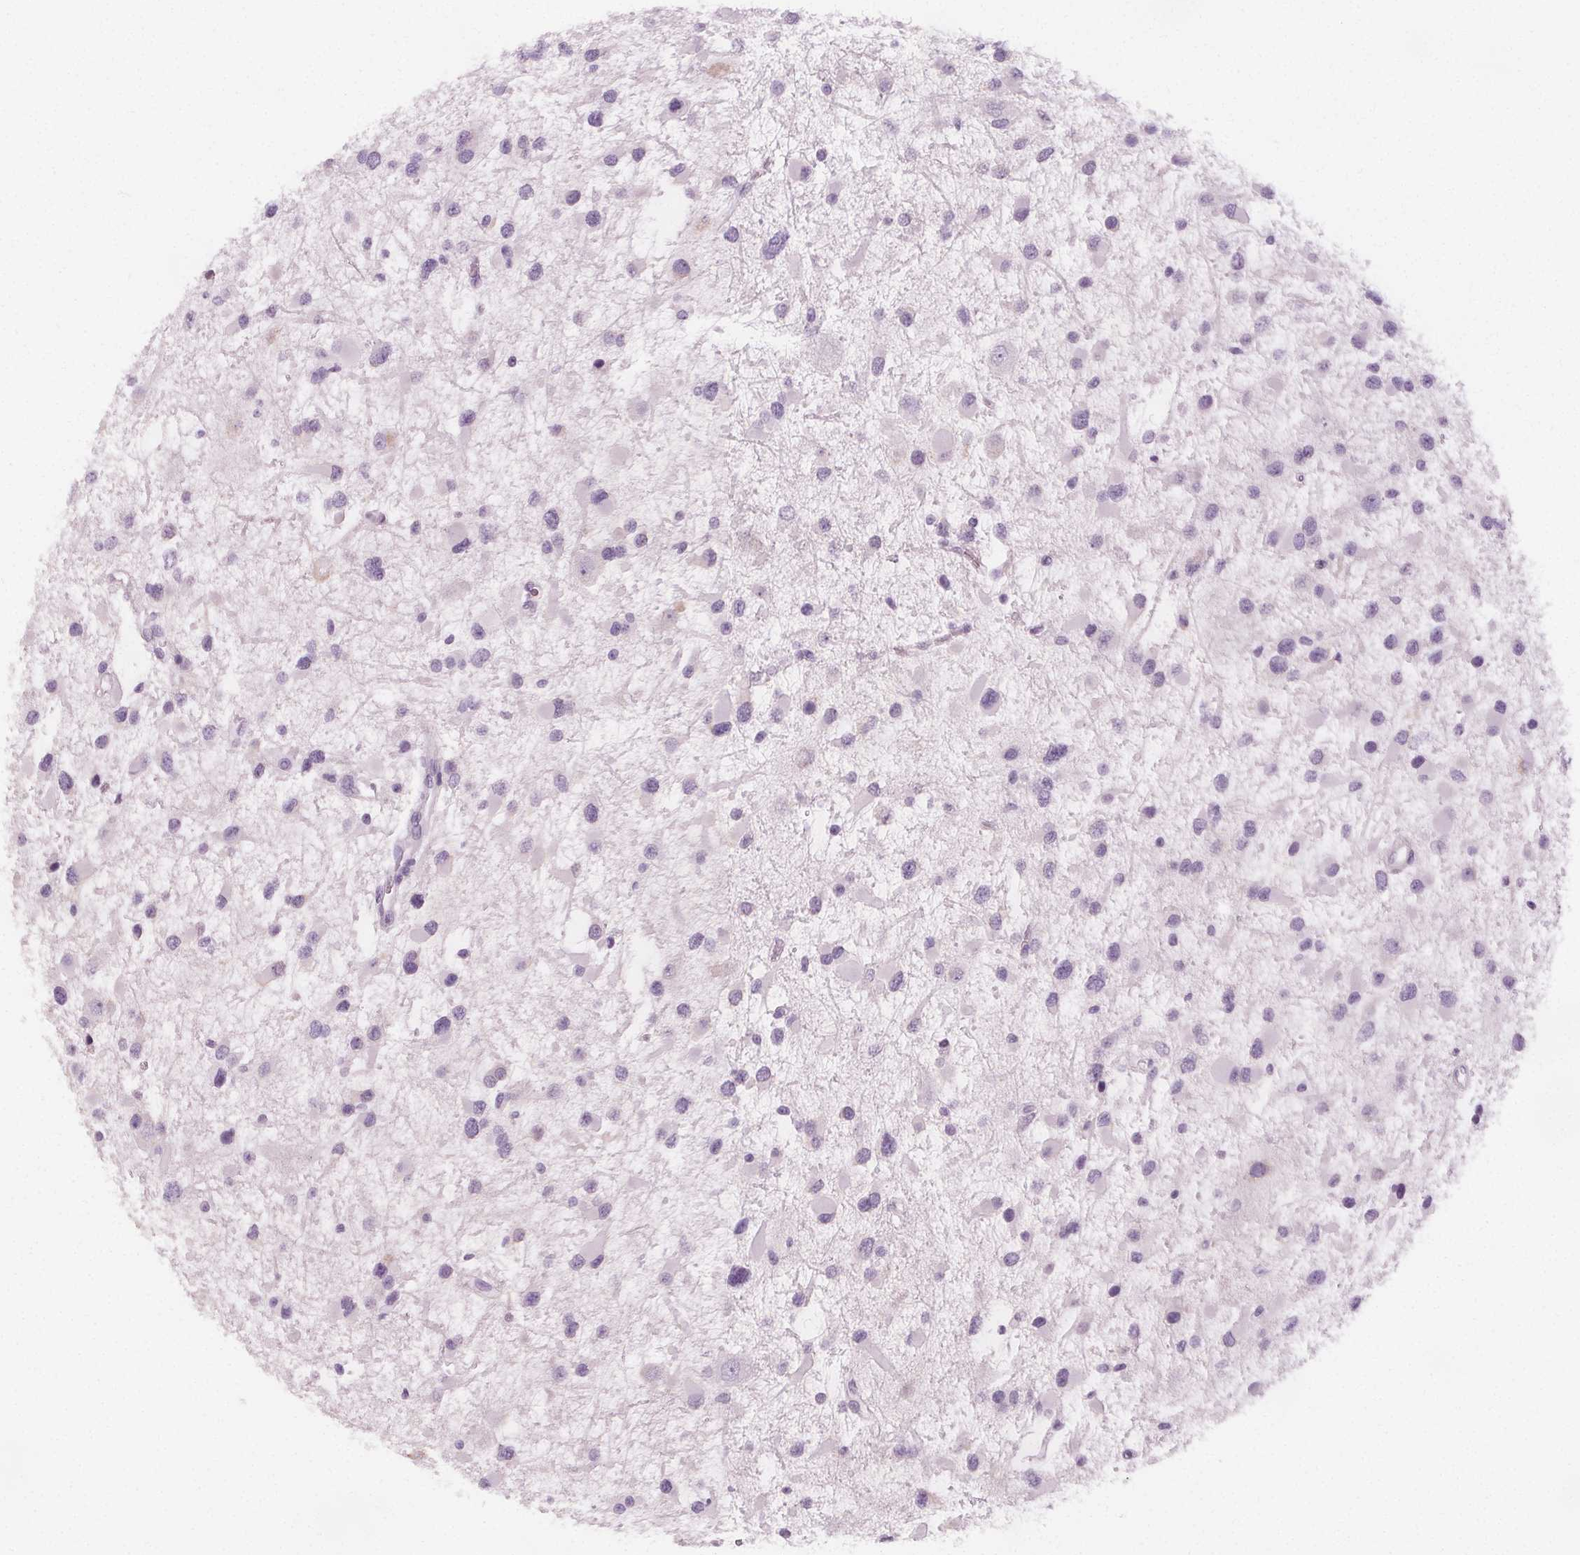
{"staining": {"intensity": "negative", "quantity": "none", "location": "none"}, "tissue": "glioma", "cell_type": "Tumor cells", "image_type": "cancer", "snomed": [{"axis": "morphology", "description": "Glioma, malignant, Low grade"}, {"axis": "topography", "description": "Brain"}], "caption": "The micrograph demonstrates no significant positivity in tumor cells of glioma.", "gene": "SLC5A12", "patient": {"sex": "female", "age": 32}}